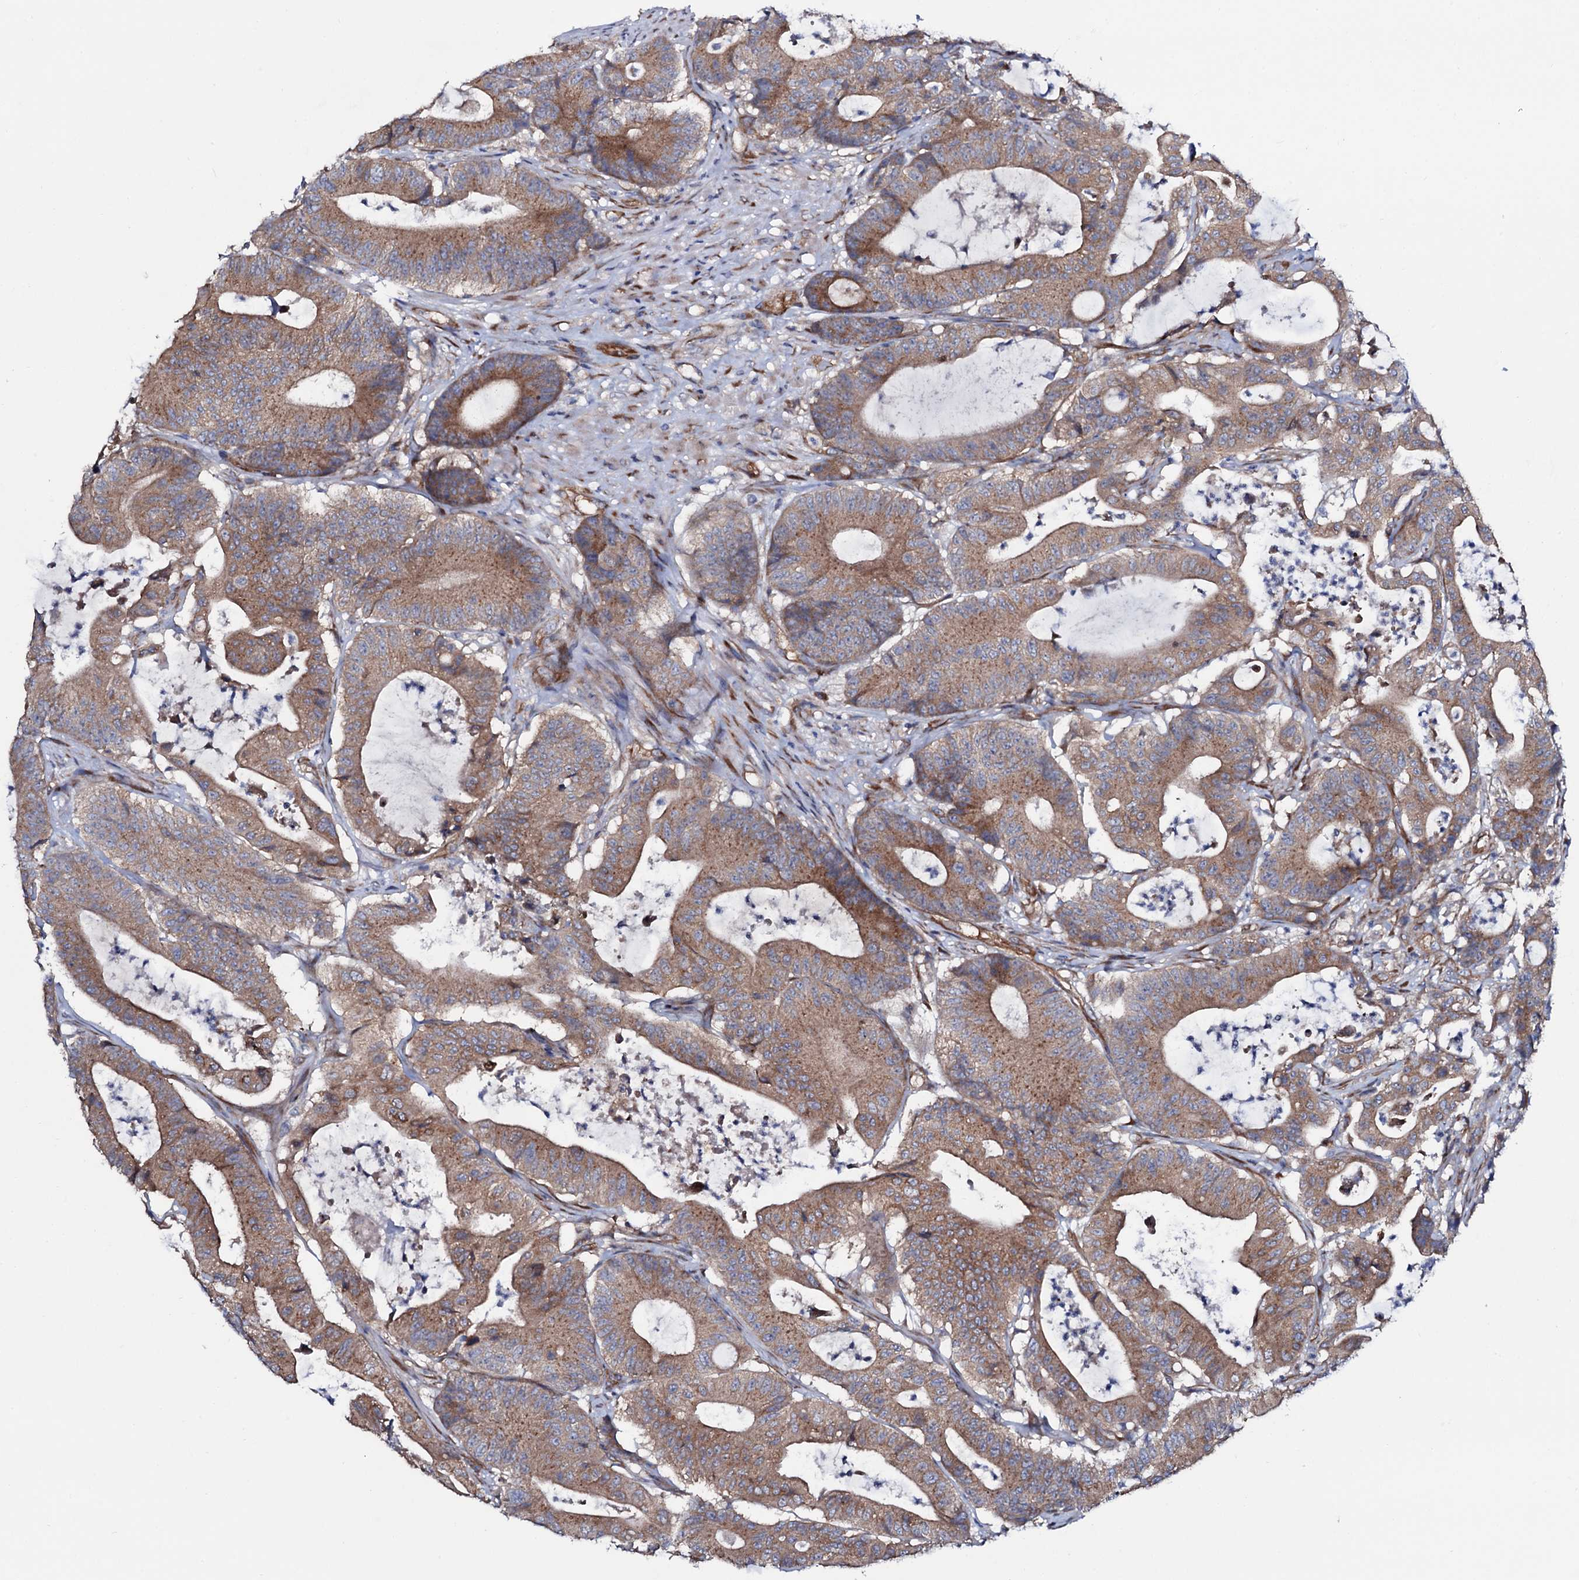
{"staining": {"intensity": "moderate", "quantity": ">75%", "location": "cytoplasmic/membranous"}, "tissue": "colorectal cancer", "cell_type": "Tumor cells", "image_type": "cancer", "snomed": [{"axis": "morphology", "description": "Adenocarcinoma, NOS"}, {"axis": "topography", "description": "Colon"}], "caption": "Moderate cytoplasmic/membranous expression for a protein is appreciated in about >75% of tumor cells of colorectal cancer (adenocarcinoma) using IHC.", "gene": "STARD13", "patient": {"sex": "female", "age": 84}}